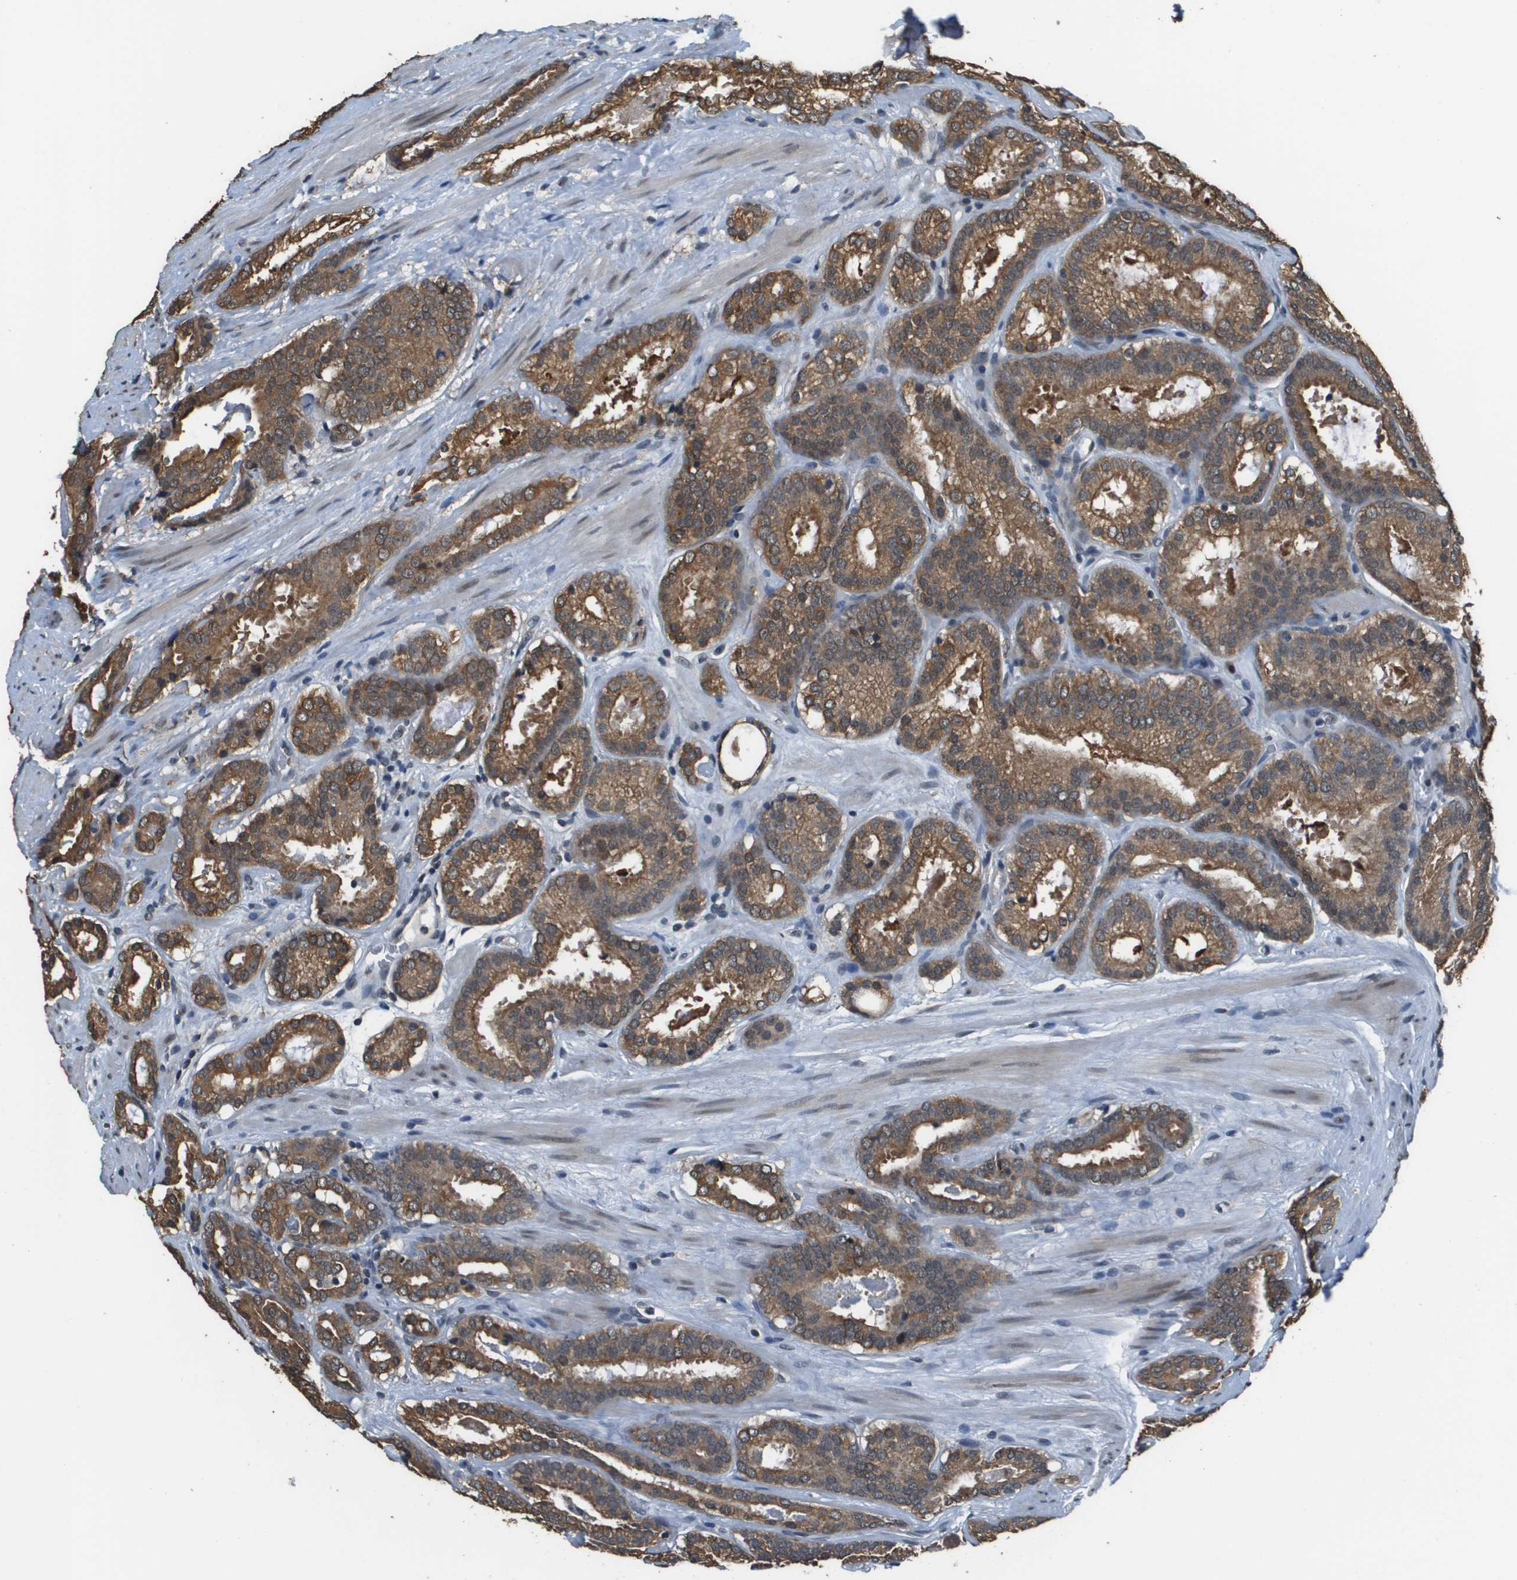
{"staining": {"intensity": "moderate", "quantity": ">75%", "location": "cytoplasmic/membranous"}, "tissue": "prostate cancer", "cell_type": "Tumor cells", "image_type": "cancer", "snomed": [{"axis": "morphology", "description": "Adenocarcinoma, Low grade"}, {"axis": "topography", "description": "Prostate"}], "caption": "A brown stain shows moderate cytoplasmic/membranous positivity of a protein in prostate cancer (low-grade adenocarcinoma) tumor cells.", "gene": "FANCC", "patient": {"sex": "male", "age": 69}}